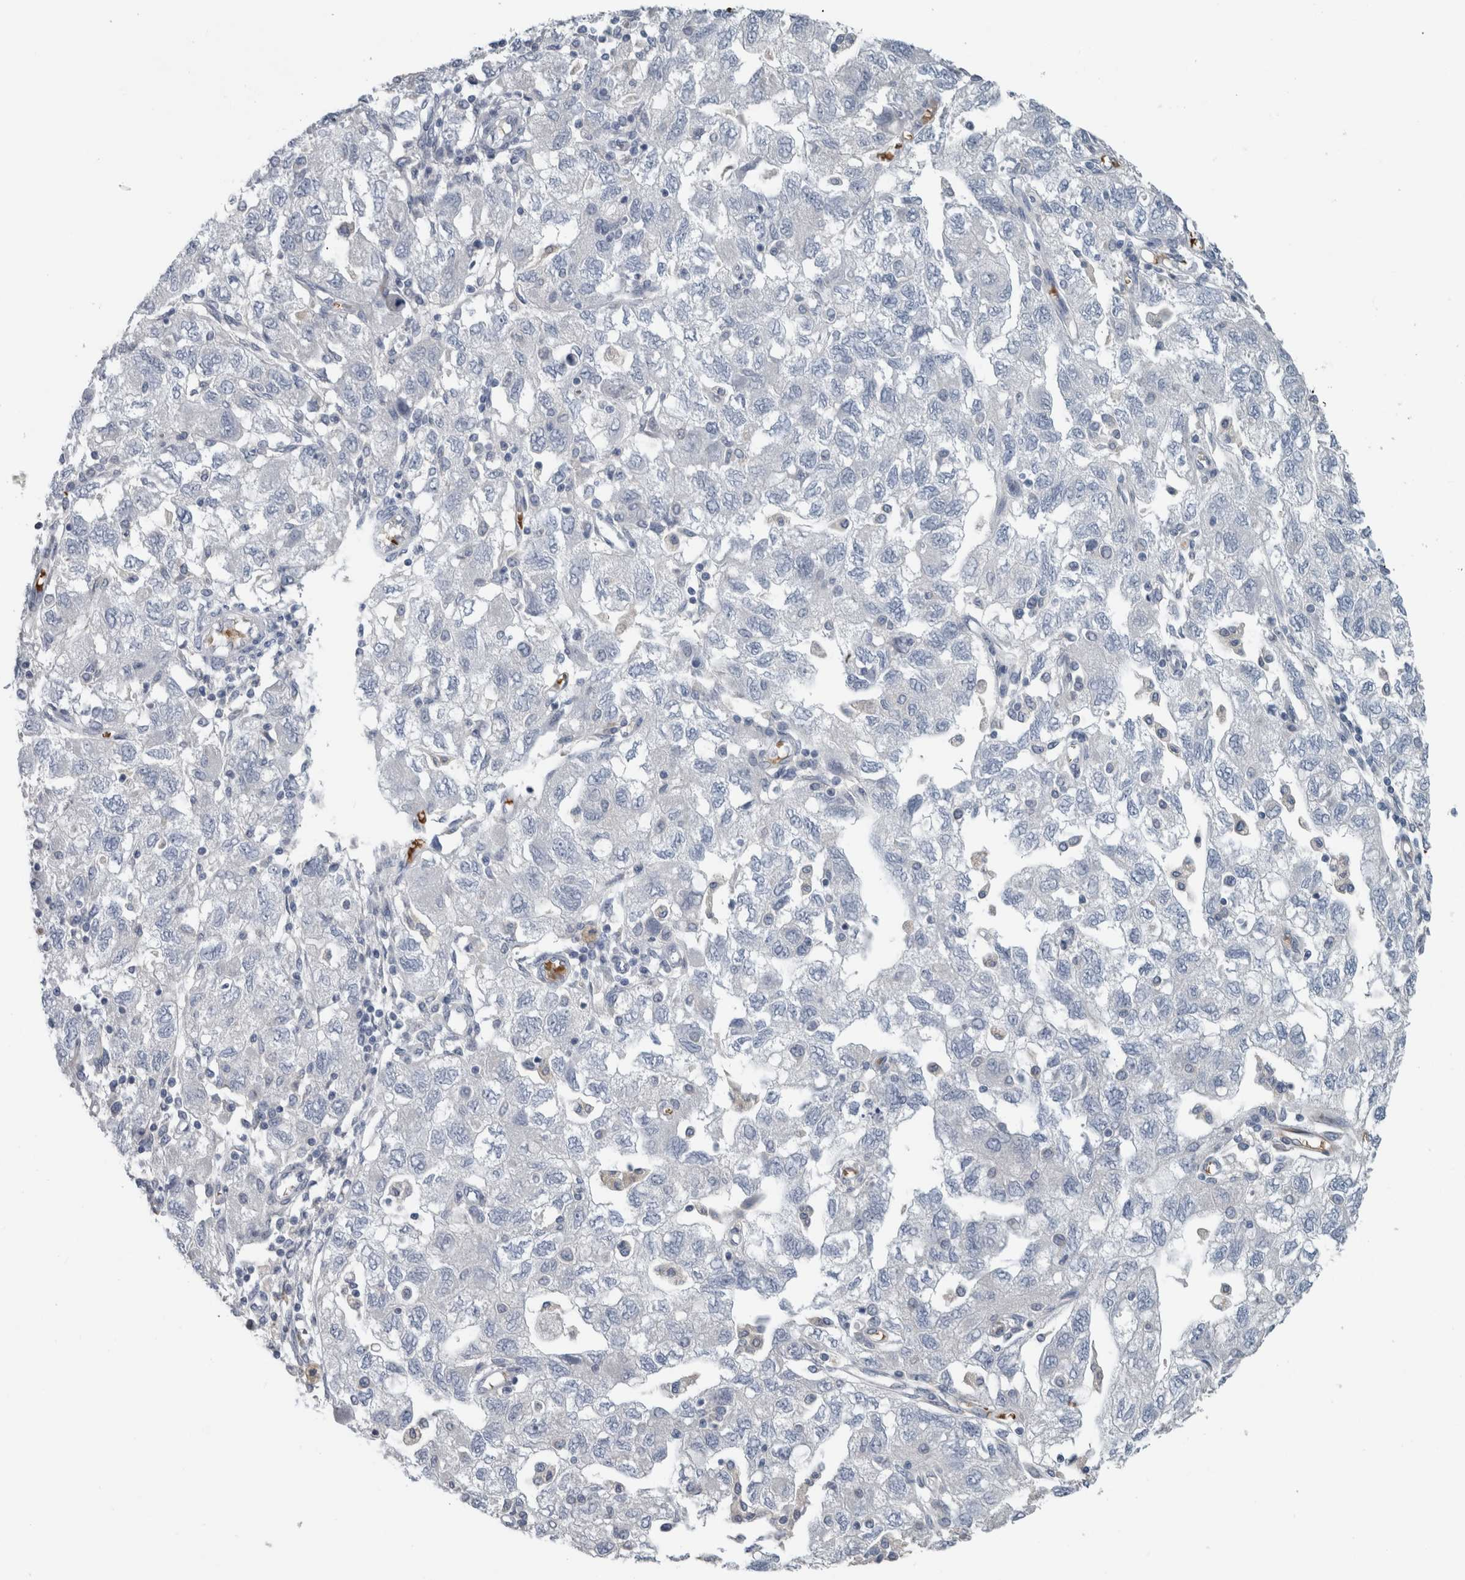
{"staining": {"intensity": "negative", "quantity": "none", "location": "none"}, "tissue": "ovarian cancer", "cell_type": "Tumor cells", "image_type": "cancer", "snomed": [{"axis": "morphology", "description": "Carcinoma, NOS"}, {"axis": "morphology", "description": "Cystadenocarcinoma, serous, NOS"}, {"axis": "topography", "description": "Ovary"}], "caption": "The image displays no staining of tumor cells in serous cystadenocarcinoma (ovarian). (IHC, brightfield microscopy, high magnification).", "gene": "SH3GL2", "patient": {"sex": "female", "age": 69}}